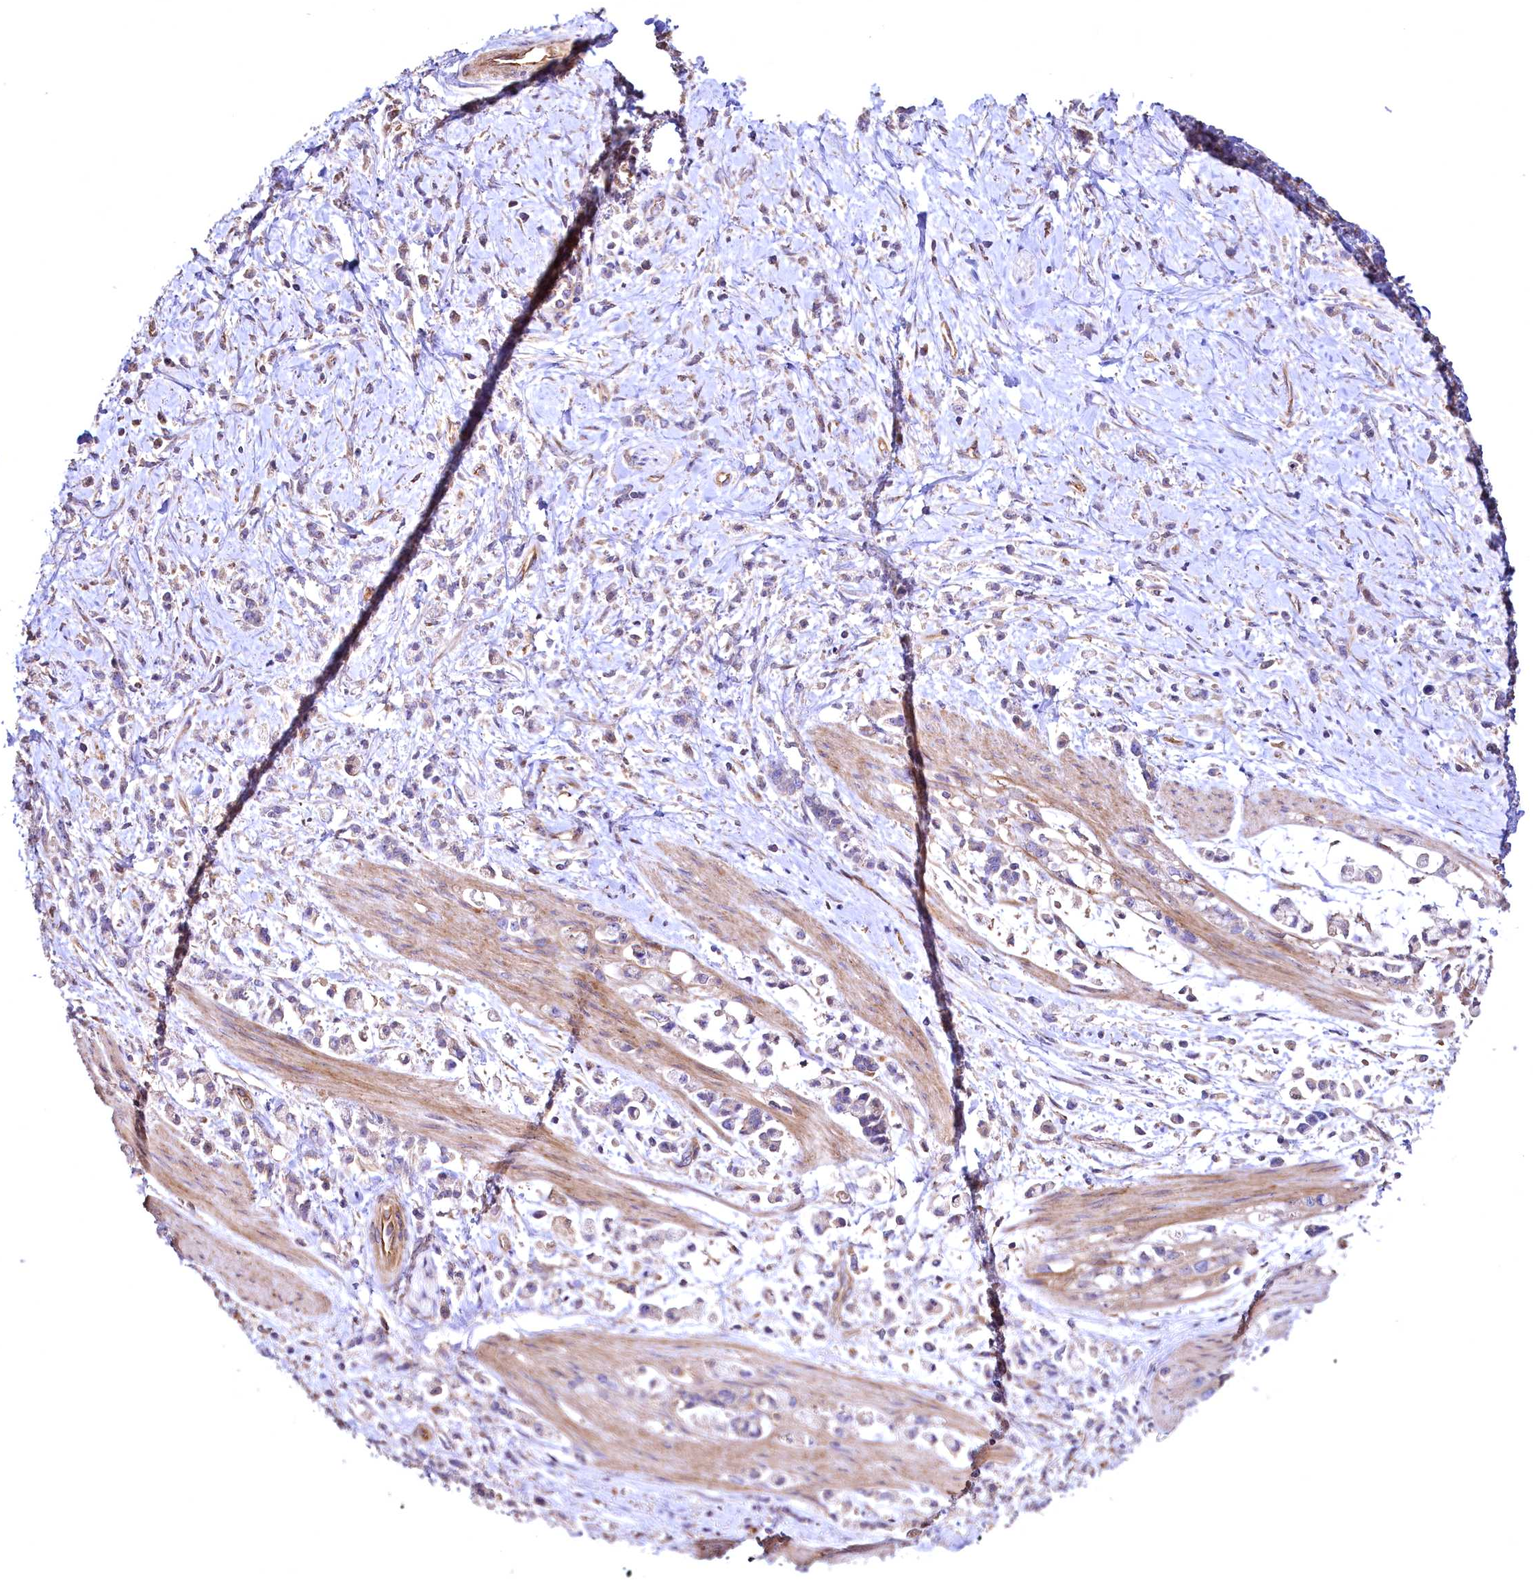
{"staining": {"intensity": "weak", "quantity": ">75%", "location": "cytoplasmic/membranous"}, "tissue": "stomach cancer", "cell_type": "Tumor cells", "image_type": "cancer", "snomed": [{"axis": "morphology", "description": "Adenocarcinoma, NOS"}, {"axis": "topography", "description": "Stomach"}], "caption": "Immunohistochemistry of stomach cancer (adenocarcinoma) demonstrates low levels of weak cytoplasmic/membranous expression in about >75% of tumor cells.", "gene": "TBCEL", "patient": {"sex": "female", "age": 60}}